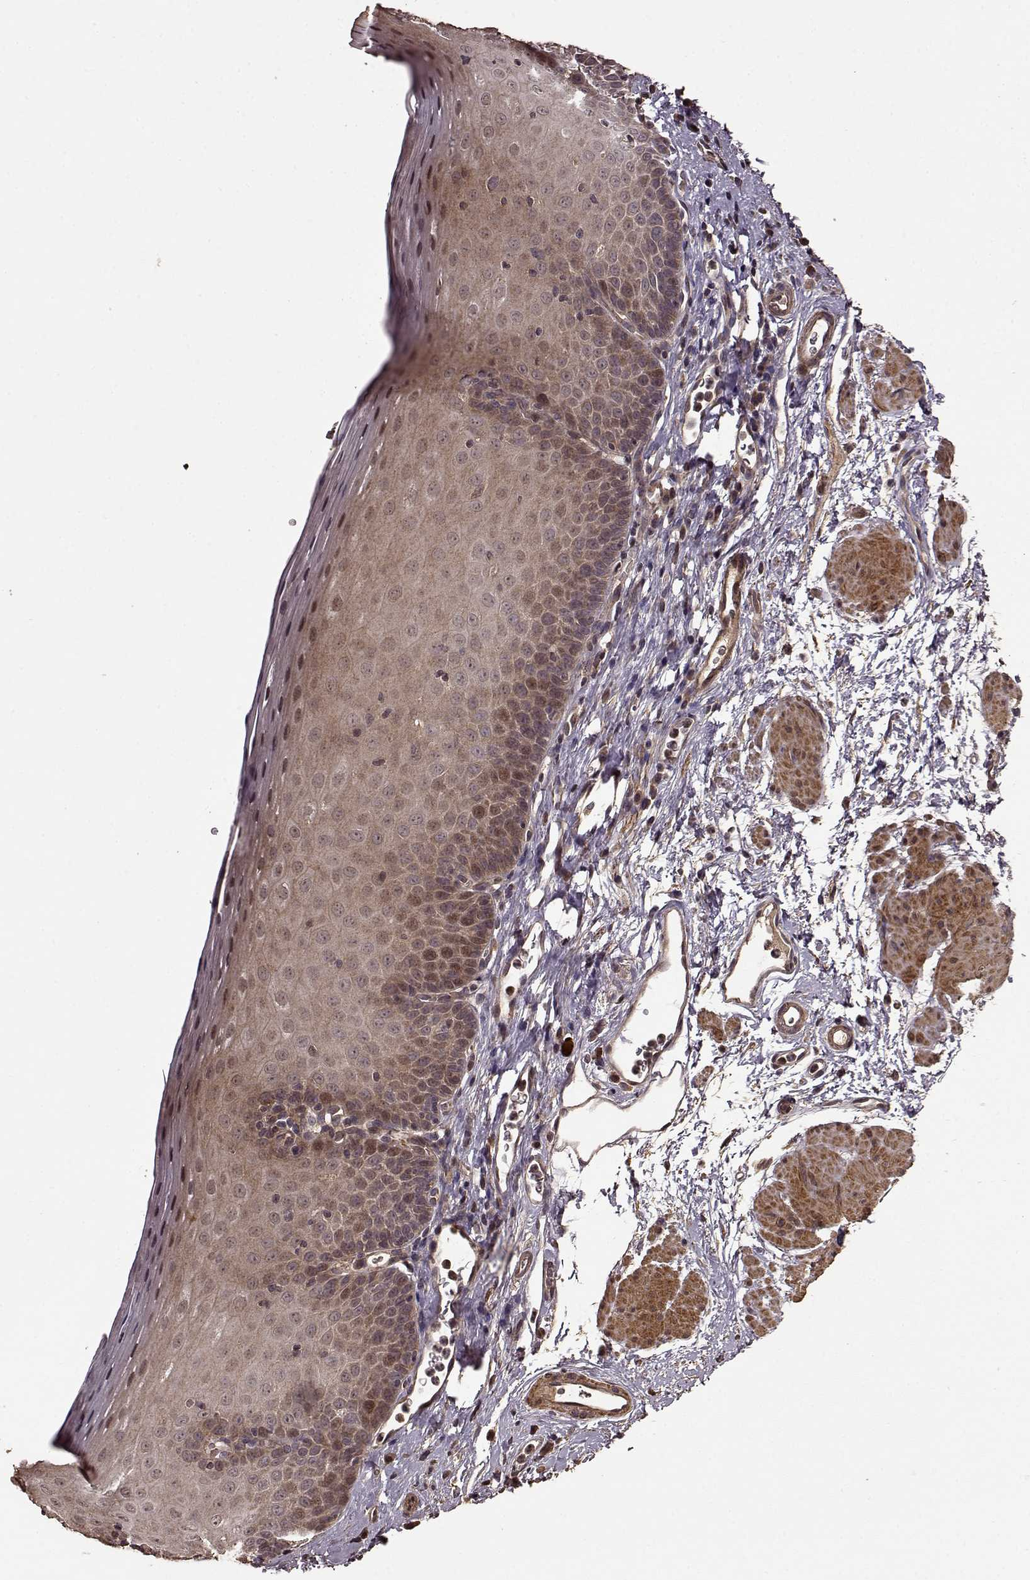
{"staining": {"intensity": "moderate", "quantity": ">75%", "location": "nuclear"}, "tissue": "esophagus", "cell_type": "Squamous epithelial cells", "image_type": "normal", "snomed": [{"axis": "morphology", "description": "Normal tissue, NOS"}, {"axis": "topography", "description": "Esophagus"}], "caption": "The image exhibits a brown stain indicating the presence of a protein in the nuclear of squamous epithelial cells in esophagus.", "gene": "FBXW11", "patient": {"sex": "female", "age": 64}}